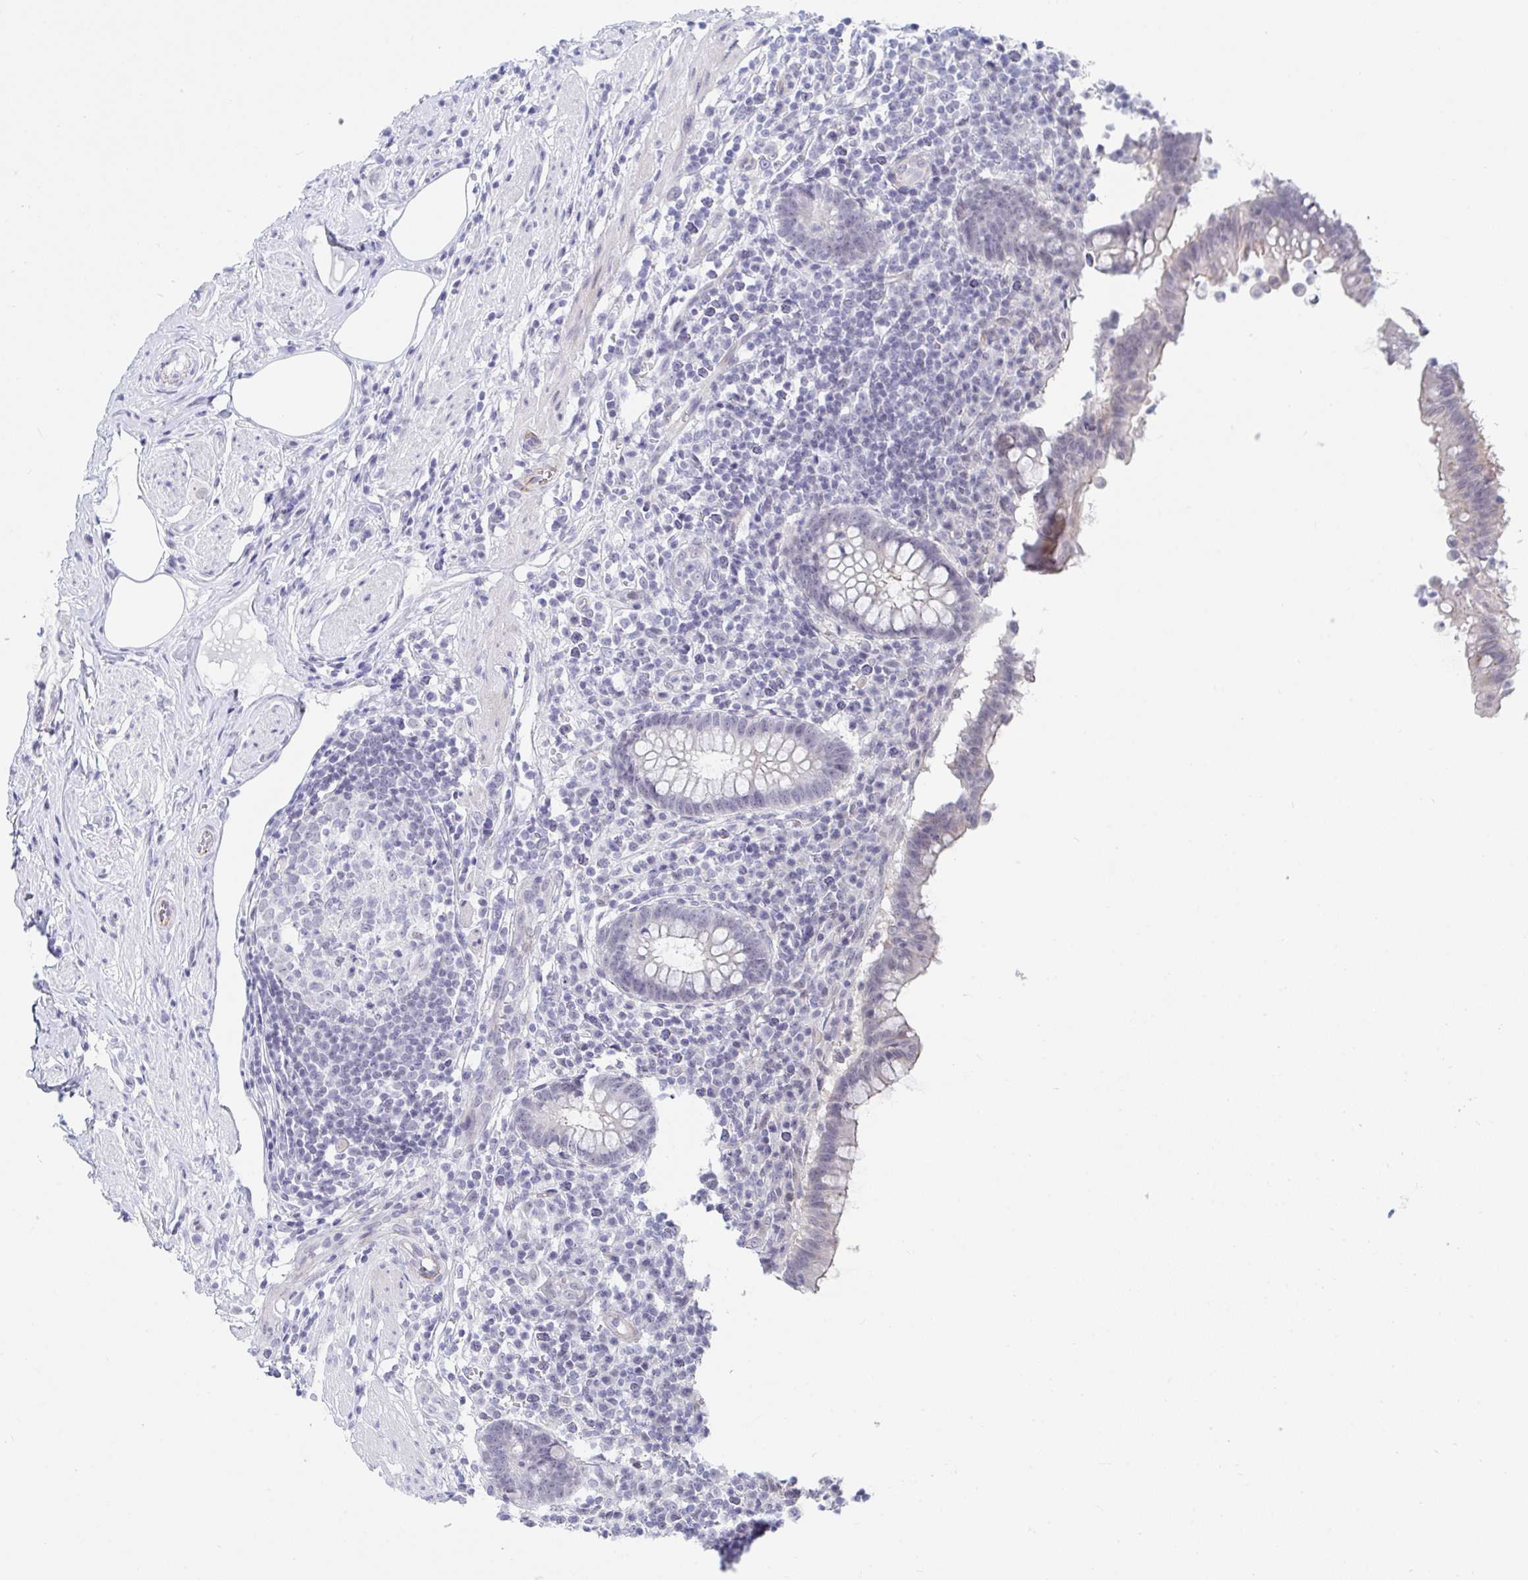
{"staining": {"intensity": "moderate", "quantity": "<25%", "location": "cytoplasmic/membranous"}, "tissue": "appendix", "cell_type": "Glandular cells", "image_type": "normal", "snomed": [{"axis": "morphology", "description": "Normal tissue, NOS"}, {"axis": "topography", "description": "Appendix"}], "caption": "Immunohistochemical staining of unremarkable appendix exhibits <25% levels of moderate cytoplasmic/membranous protein positivity in approximately <25% of glandular cells.", "gene": "DAOA", "patient": {"sex": "female", "age": 56}}